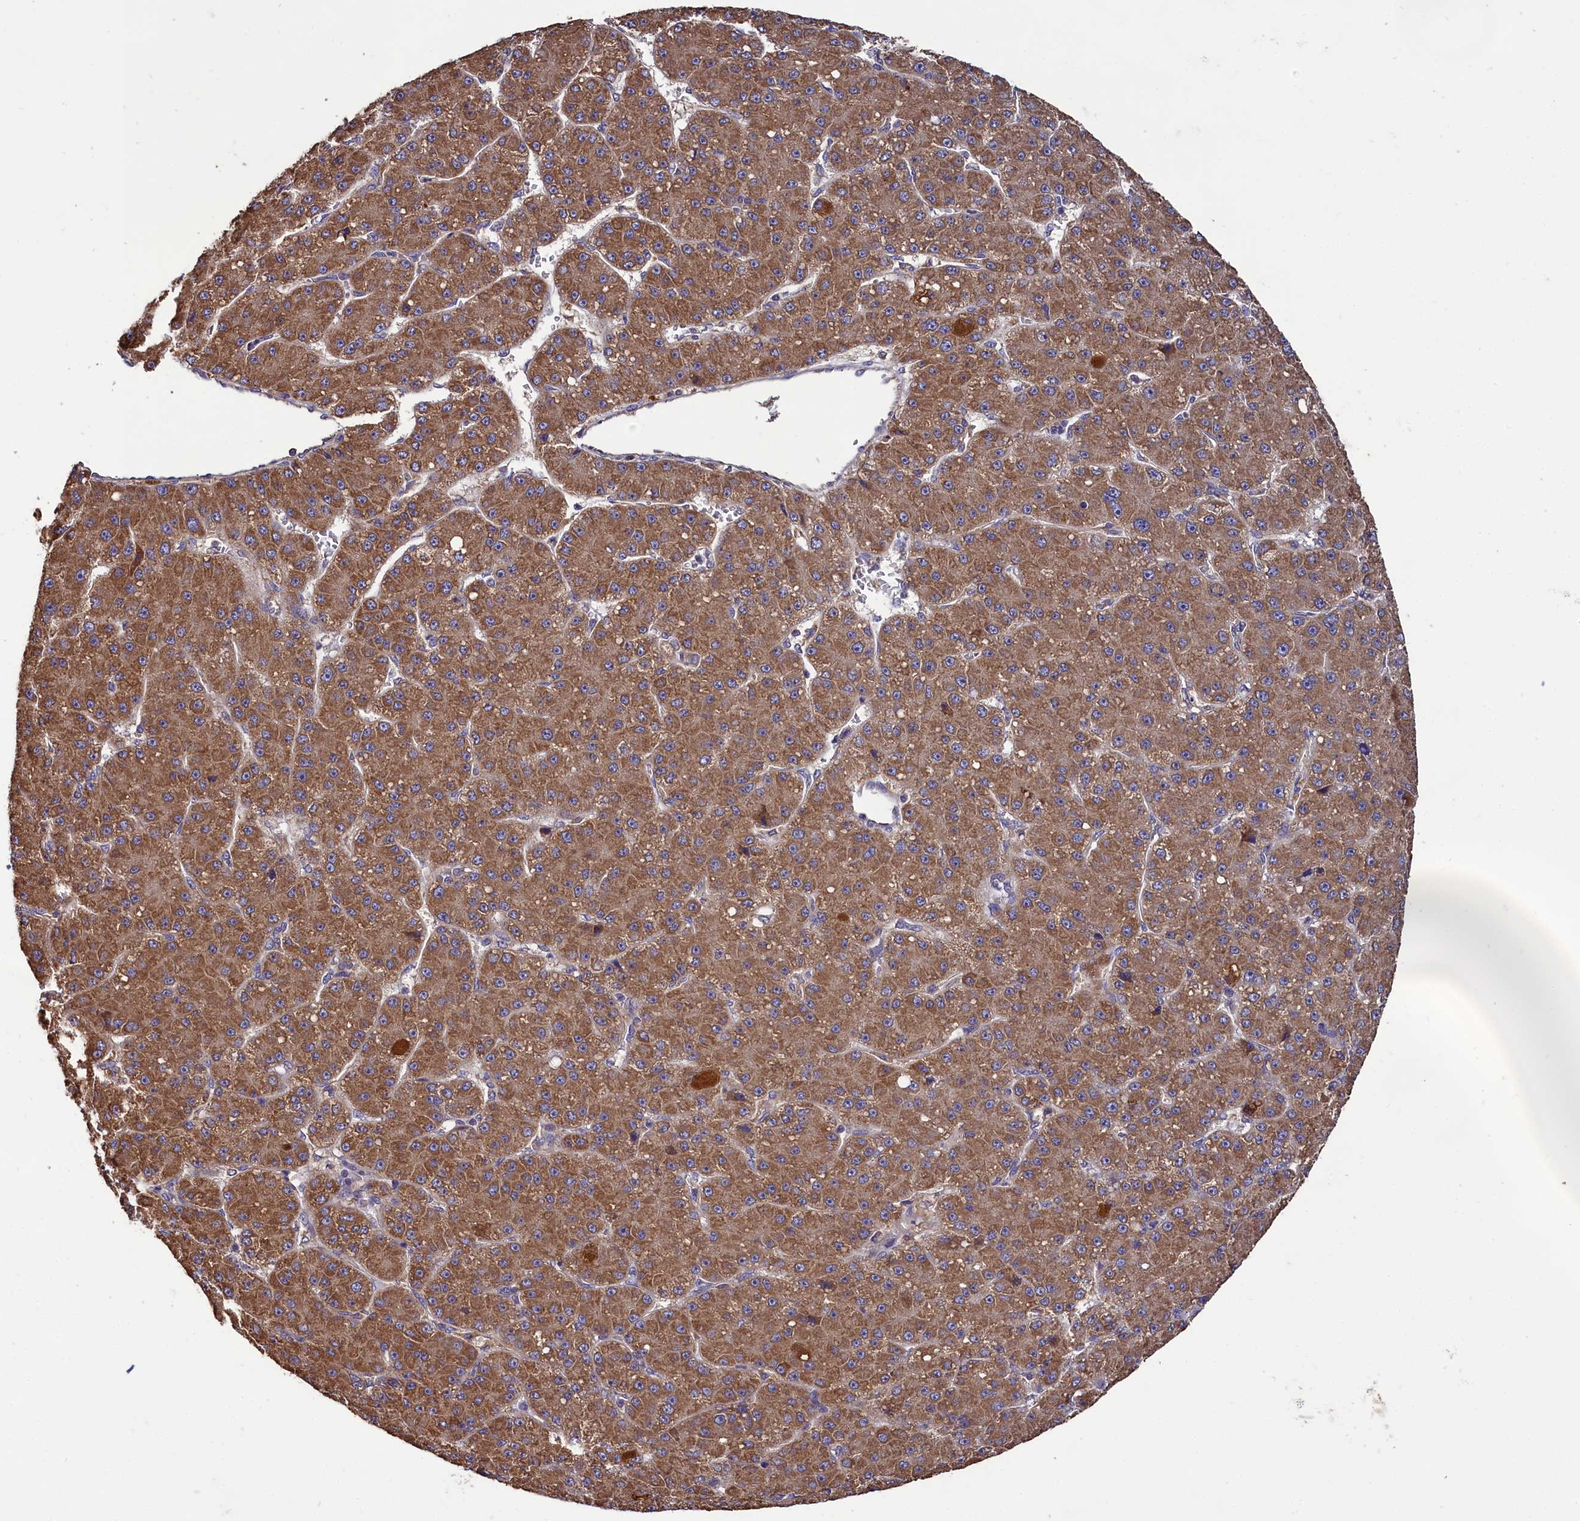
{"staining": {"intensity": "moderate", "quantity": ">75%", "location": "cytoplasmic/membranous"}, "tissue": "liver cancer", "cell_type": "Tumor cells", "image_type": "cancer", "snomed": [{"axis": "morphology", "description": "Carcinoma, Hepatocellular, NOS"}, {"axis": "topography", "description": "Liver"}], "caption": "Immunohistochemical staining of liver cancer (hepatocellular carcinoma) displays medium levels of moderate cytoplasmic/membranous protein expression in about >75% of tumor cells.", "gene": "ENKD1", "patient": {"sex": "male", "age": 67}}